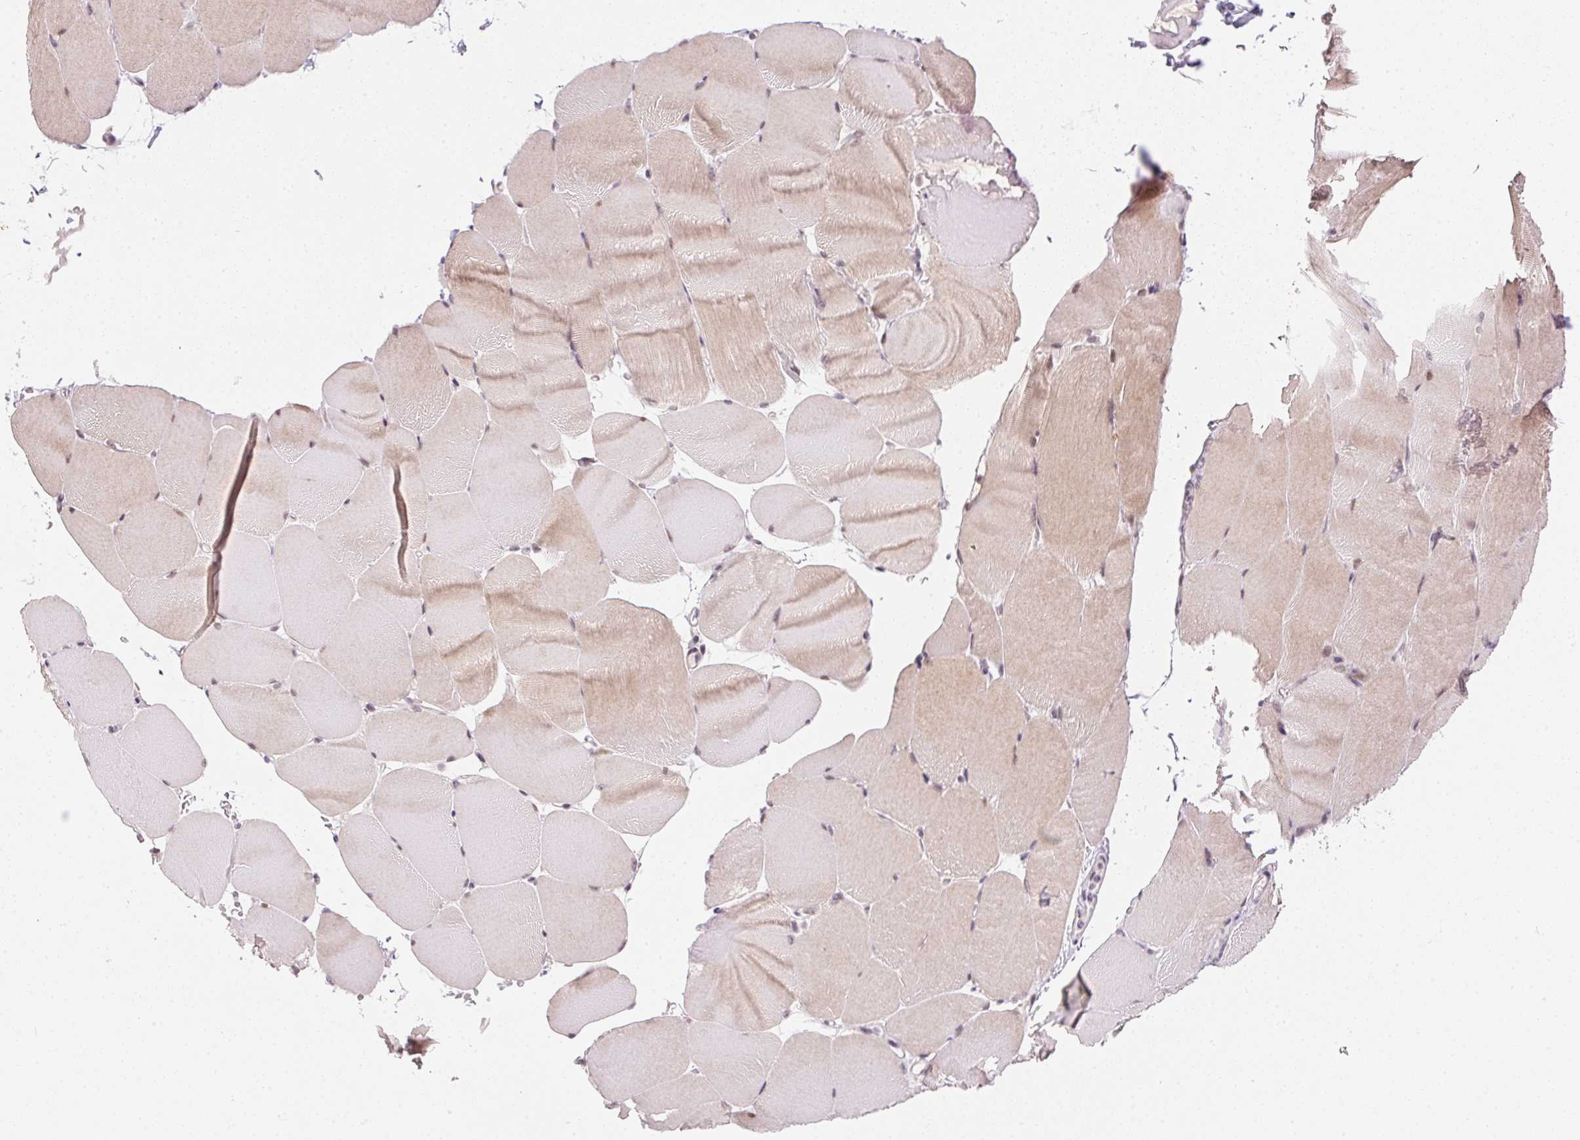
{"staining": {"intensity": "weak", "quantity": "25%-75%", "location": "cytoplasmic/membranous"}, "tissue": "skeletal muscle", "cell_type": "Myocytes", "image_type": "normal", "snomed": [{"axis": "morphology", "description": "Normal tissue, NOS"}, {"axis": "topography", "description": "Skeletal muscle"}], "caption": "Skeletal muscle stained with a protein marker reveals weak staining in myocytes.", "gene": "KDM4D", "patient": {"sex": "female", "age": 37}}